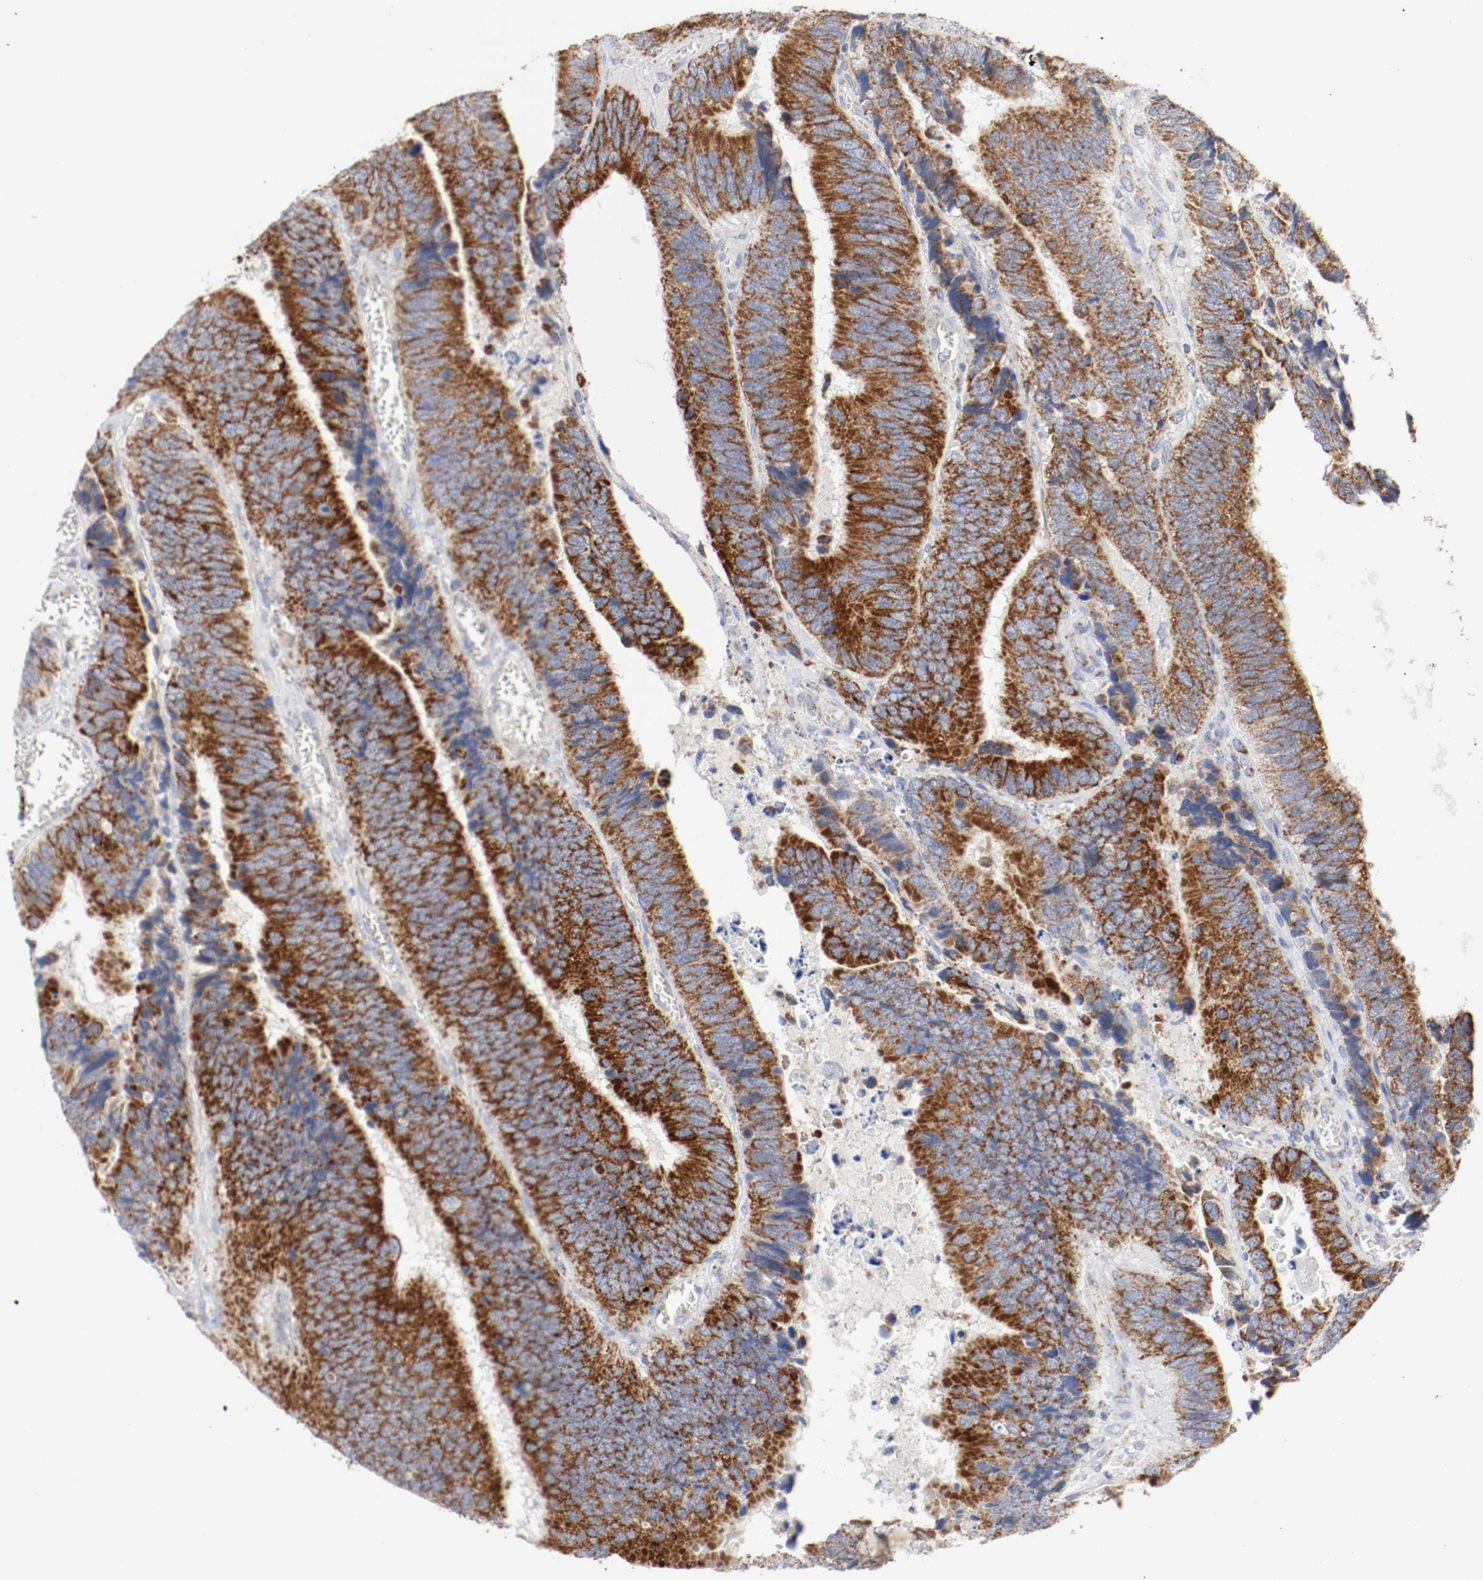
{"staining": {"intensity": "strong", "quantity": ">75%", "location": "cytoplasmic/membranous"}, "tissue": "colorectal cancer", "cell_type": "Tumor cells", "image_type": "cancer", "snomed": [{"axis": "morphology", "description": "Adenocarcinoma, NOS"}, {"axis": "topography", "description": "Colon"}], "caption": "Protein staining by immunohistochemistry (IHC) shows strong cytoplasmic/membranous positivity in about >75% of tumor cells in colorectal adenocarcinoma. (IHC, brightfield microscopy, high magnification).", "gene": "AFG3L2", "patient": {"sex": "male", "age": 72}}